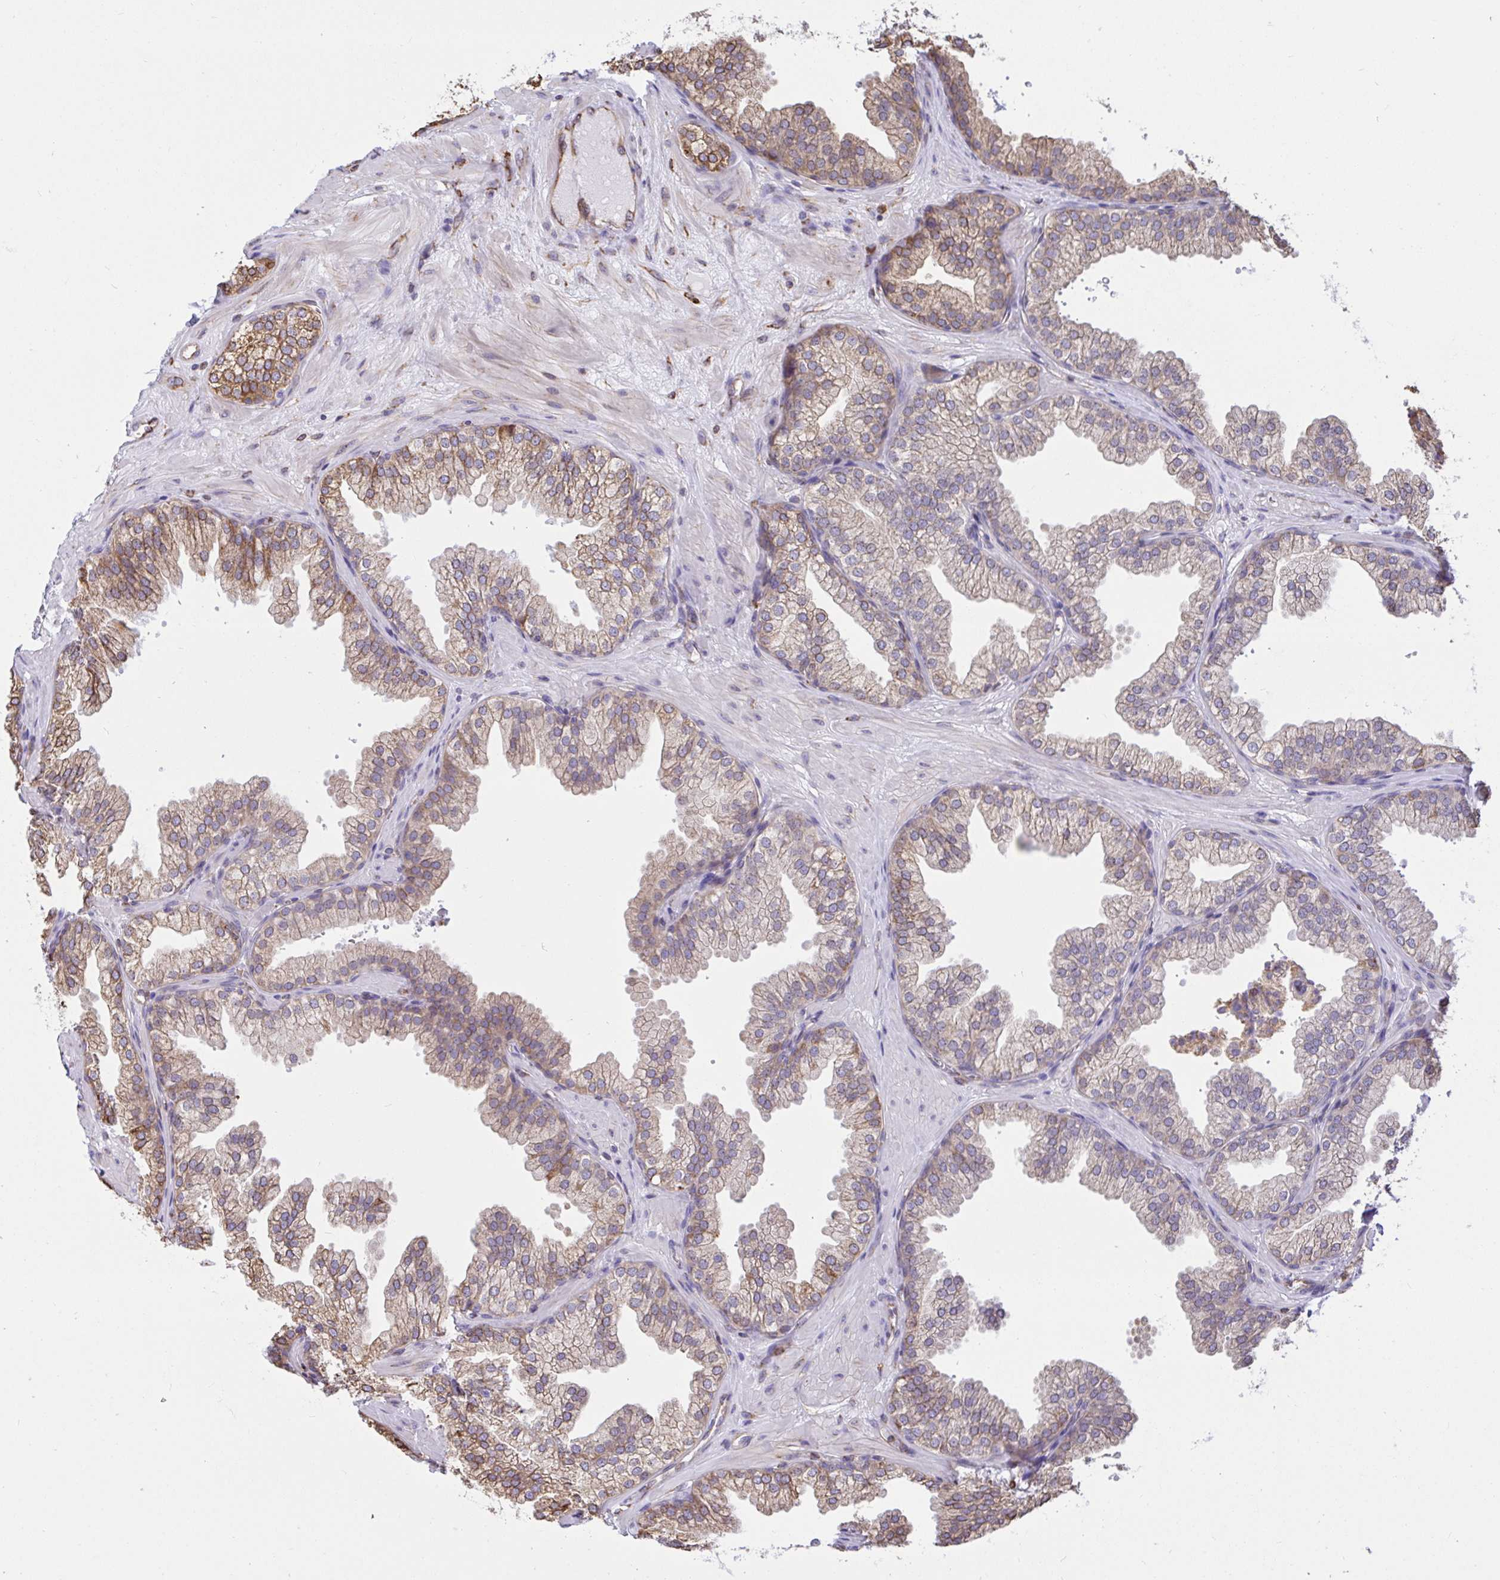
{"staining": {"intensity": "moderate", "quantity": "25%-75%", "location": "cytoplasmic/membranous"}, "tissue": "prostate", "cell_type": "Glandular cells", "image_type": "normal", "snomed": [{"axis": "morphology", "description": "Normal tissue, NOS"}, {"axis": "topography", "description": "Prostate"}], "caption": "An IHC image of benign tissue is shown. Protein staining in brown highlights moderate cytoplasmic/membranous positivity in prostate within glandular cells.", "gene": "CLGN", "patient": {"sex": "male", "age": 37}}